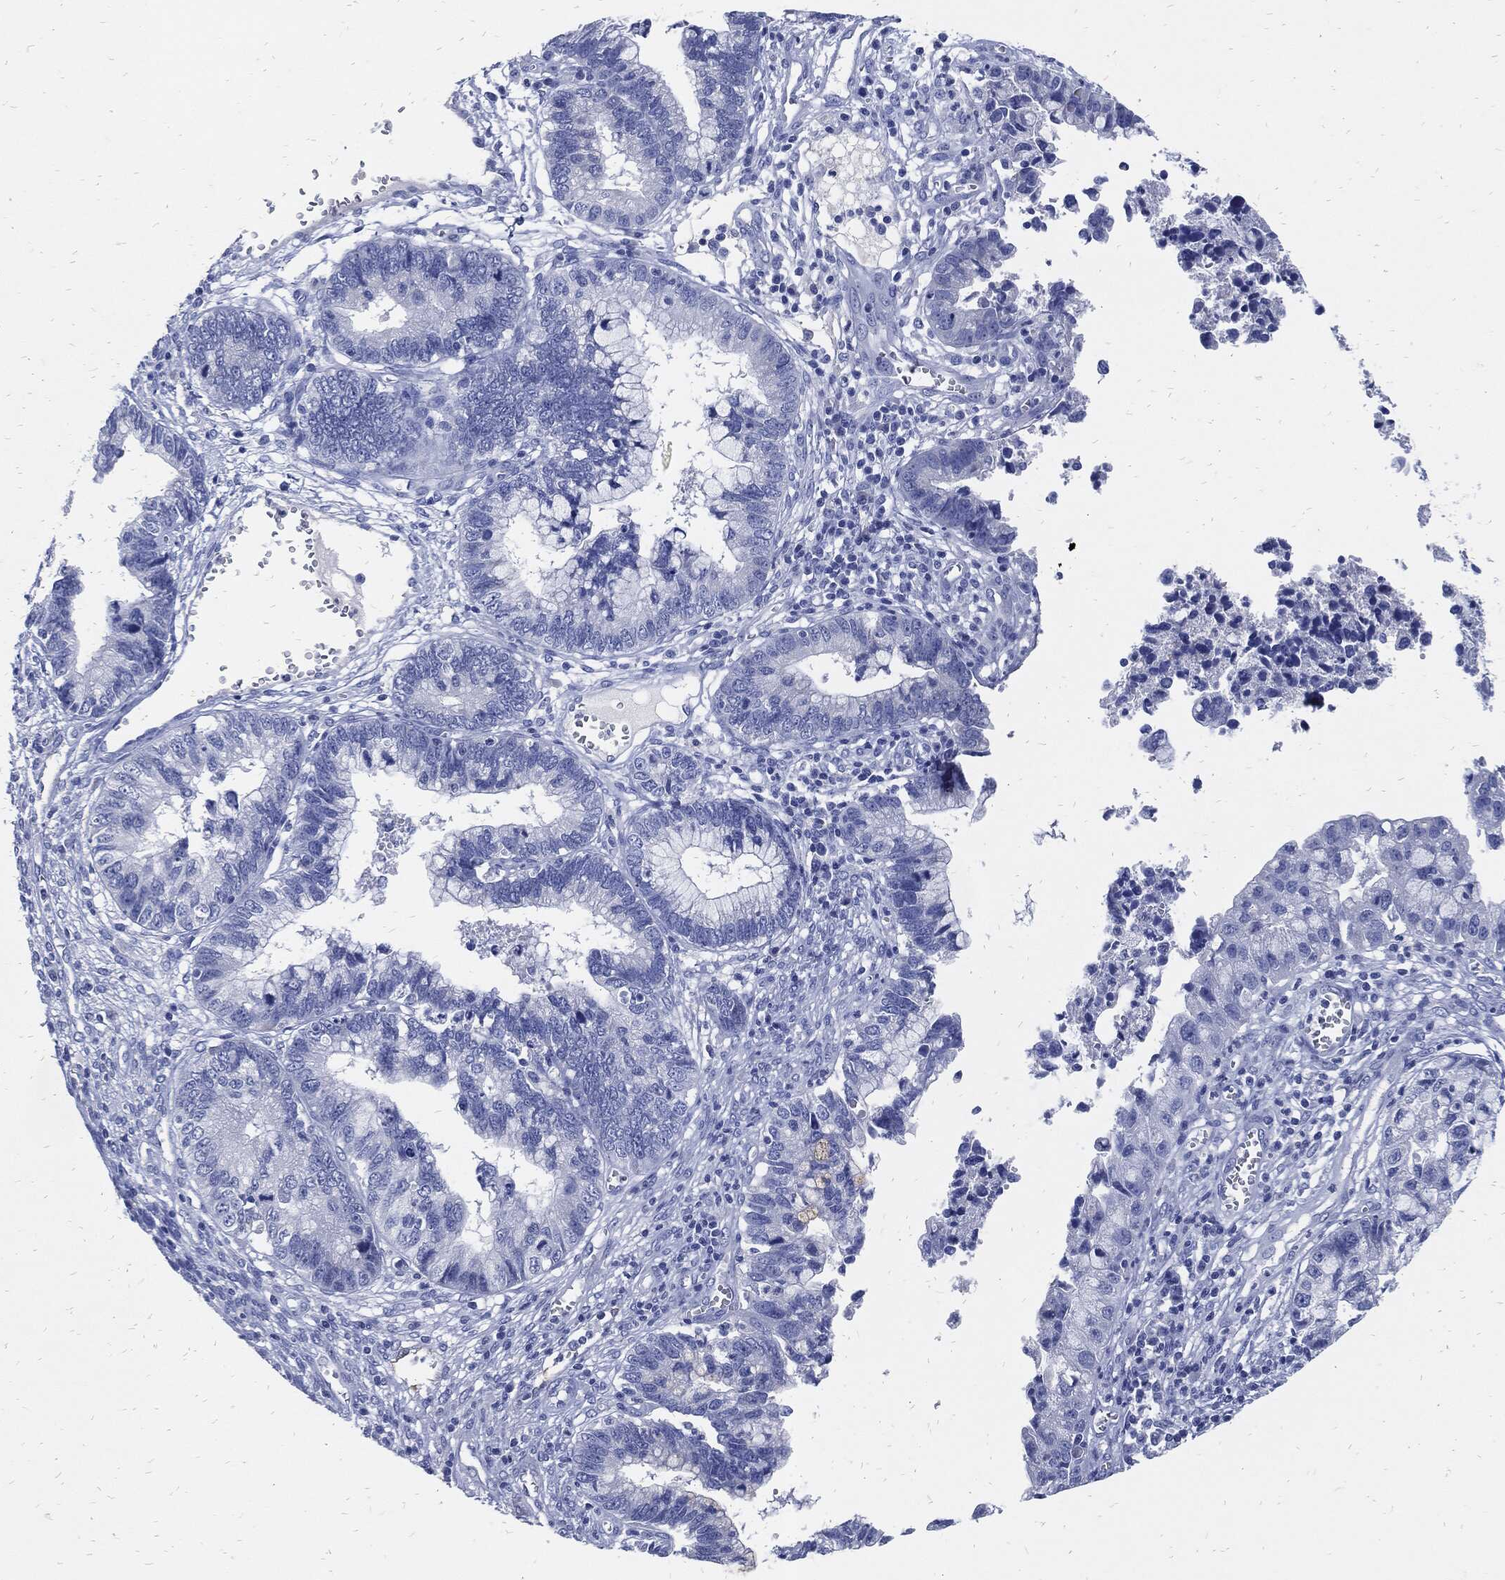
{"staining": {"intensity": "negative", "quantity": "none", "location": "none"}, "tissue": "cervical cancer", "cell_type": "Tumor cells", "image_type": "cancer", "snomed": [{"axis": "morphology", "description": "Adenocarcinoma, NOS"}, {"axis": "topography", "description": "Cervix"}], "caption": "An IHC histopathology image of adenocarcinoma (cervical) is shown. There is no staining in tumor cells of adenocarcinoma (cervical).", "gene": "FABP4", "patient": {"sex": "female", "age": 44}}